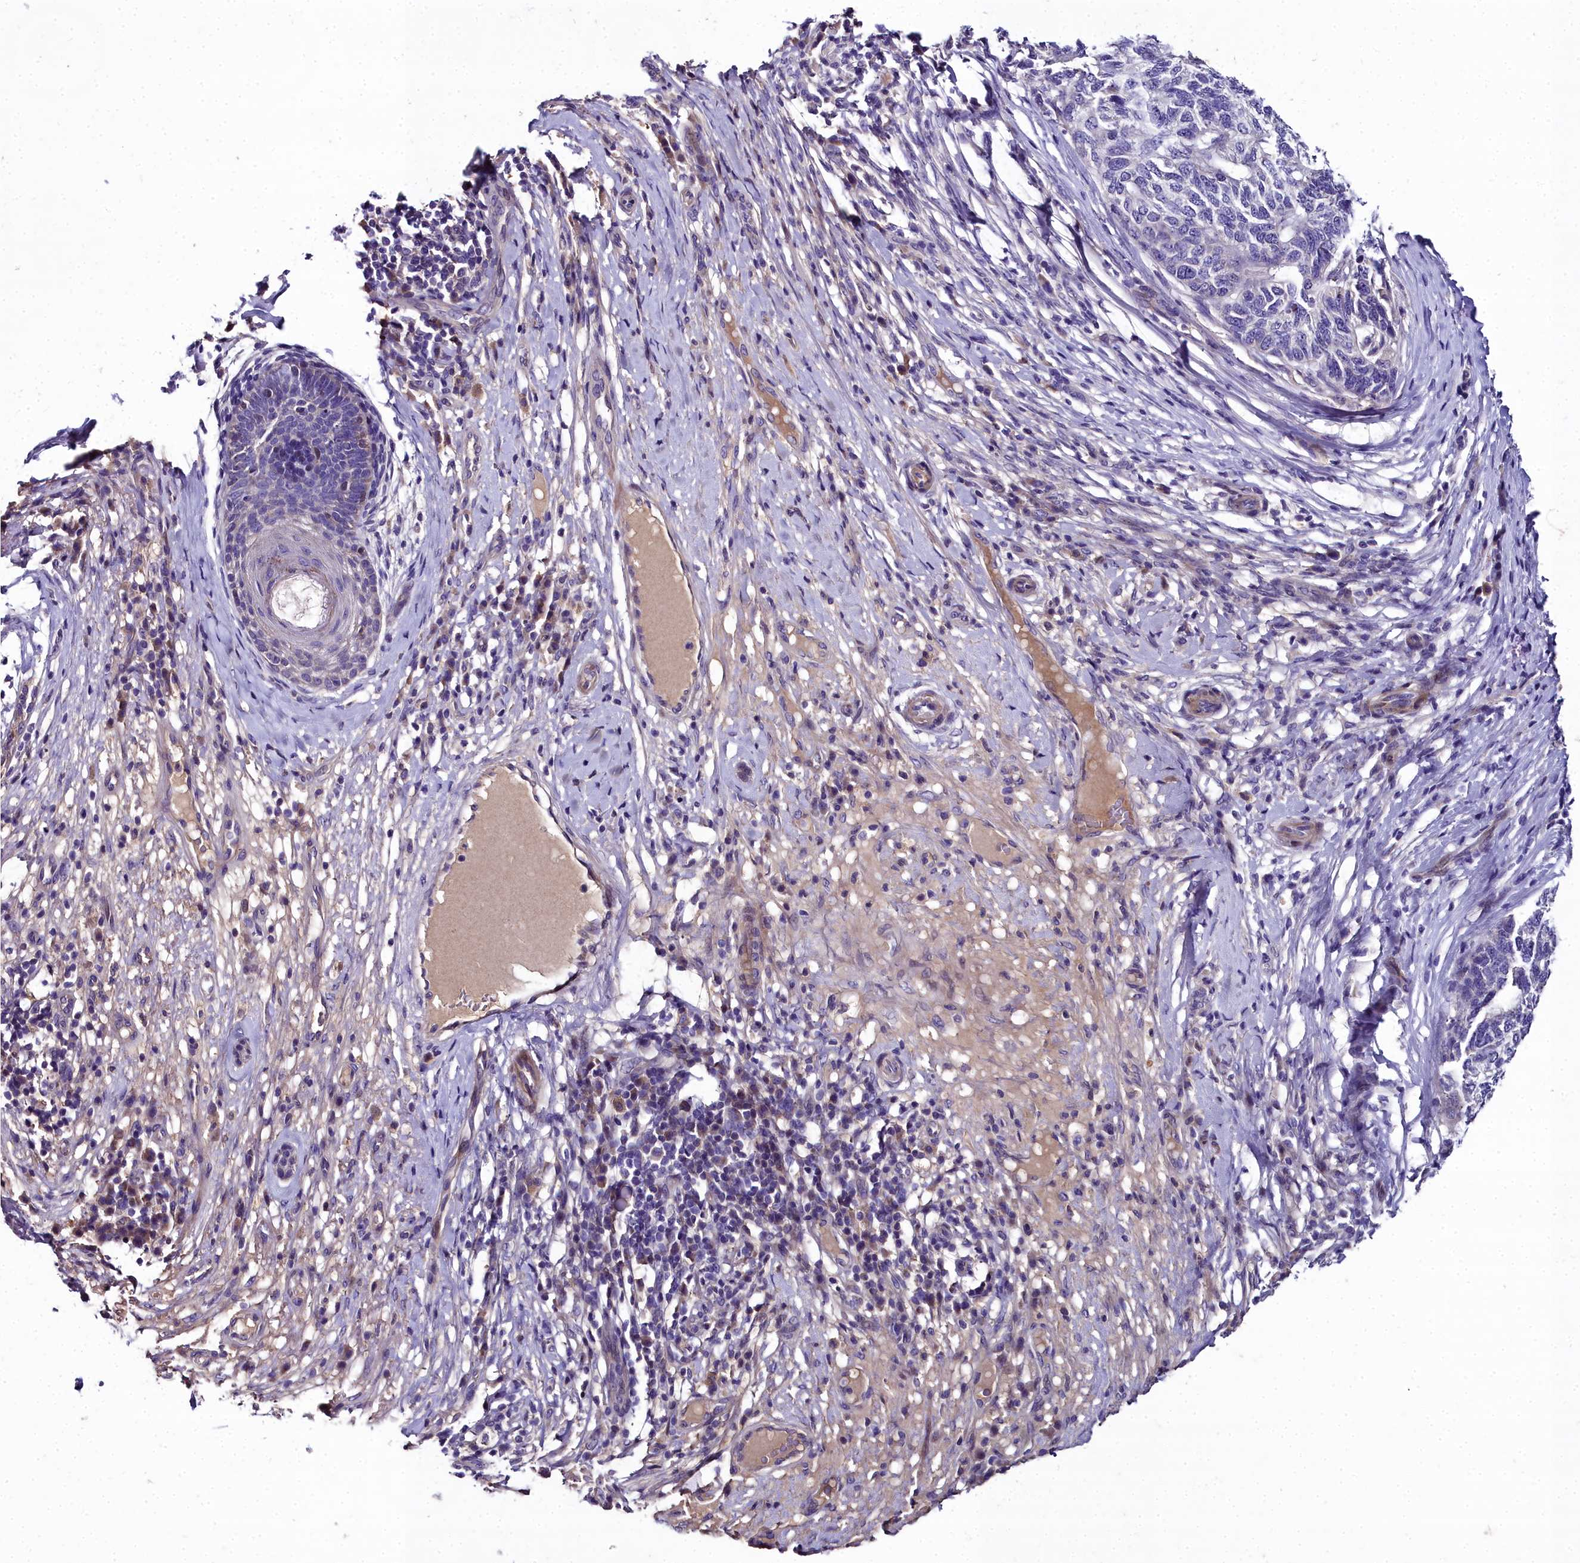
{"staining": {"intensity": "negative", "quantity": "none", "location": "none"}, "tissue": "skin cancer", "cell_type": "Tumor cells", "image_type": "cancer", "snomed": [{"axis": "morphology", "description": "Basal cell carcinoma"}, {"axis": "topography", "description": "Skin"}], "caption": "The immunohistochemistry histopathology image has no significant positivity in tumor cells of skin cancer (basal cell carcinoma) tissue. The staining was performed using DAB to visualize the protein expression in brown, while the nuclei were stained in blue with hematoxylin (Magnification: 20x).", "gene": "NT5M", "patient": {"sex": "female", "age": 65}}